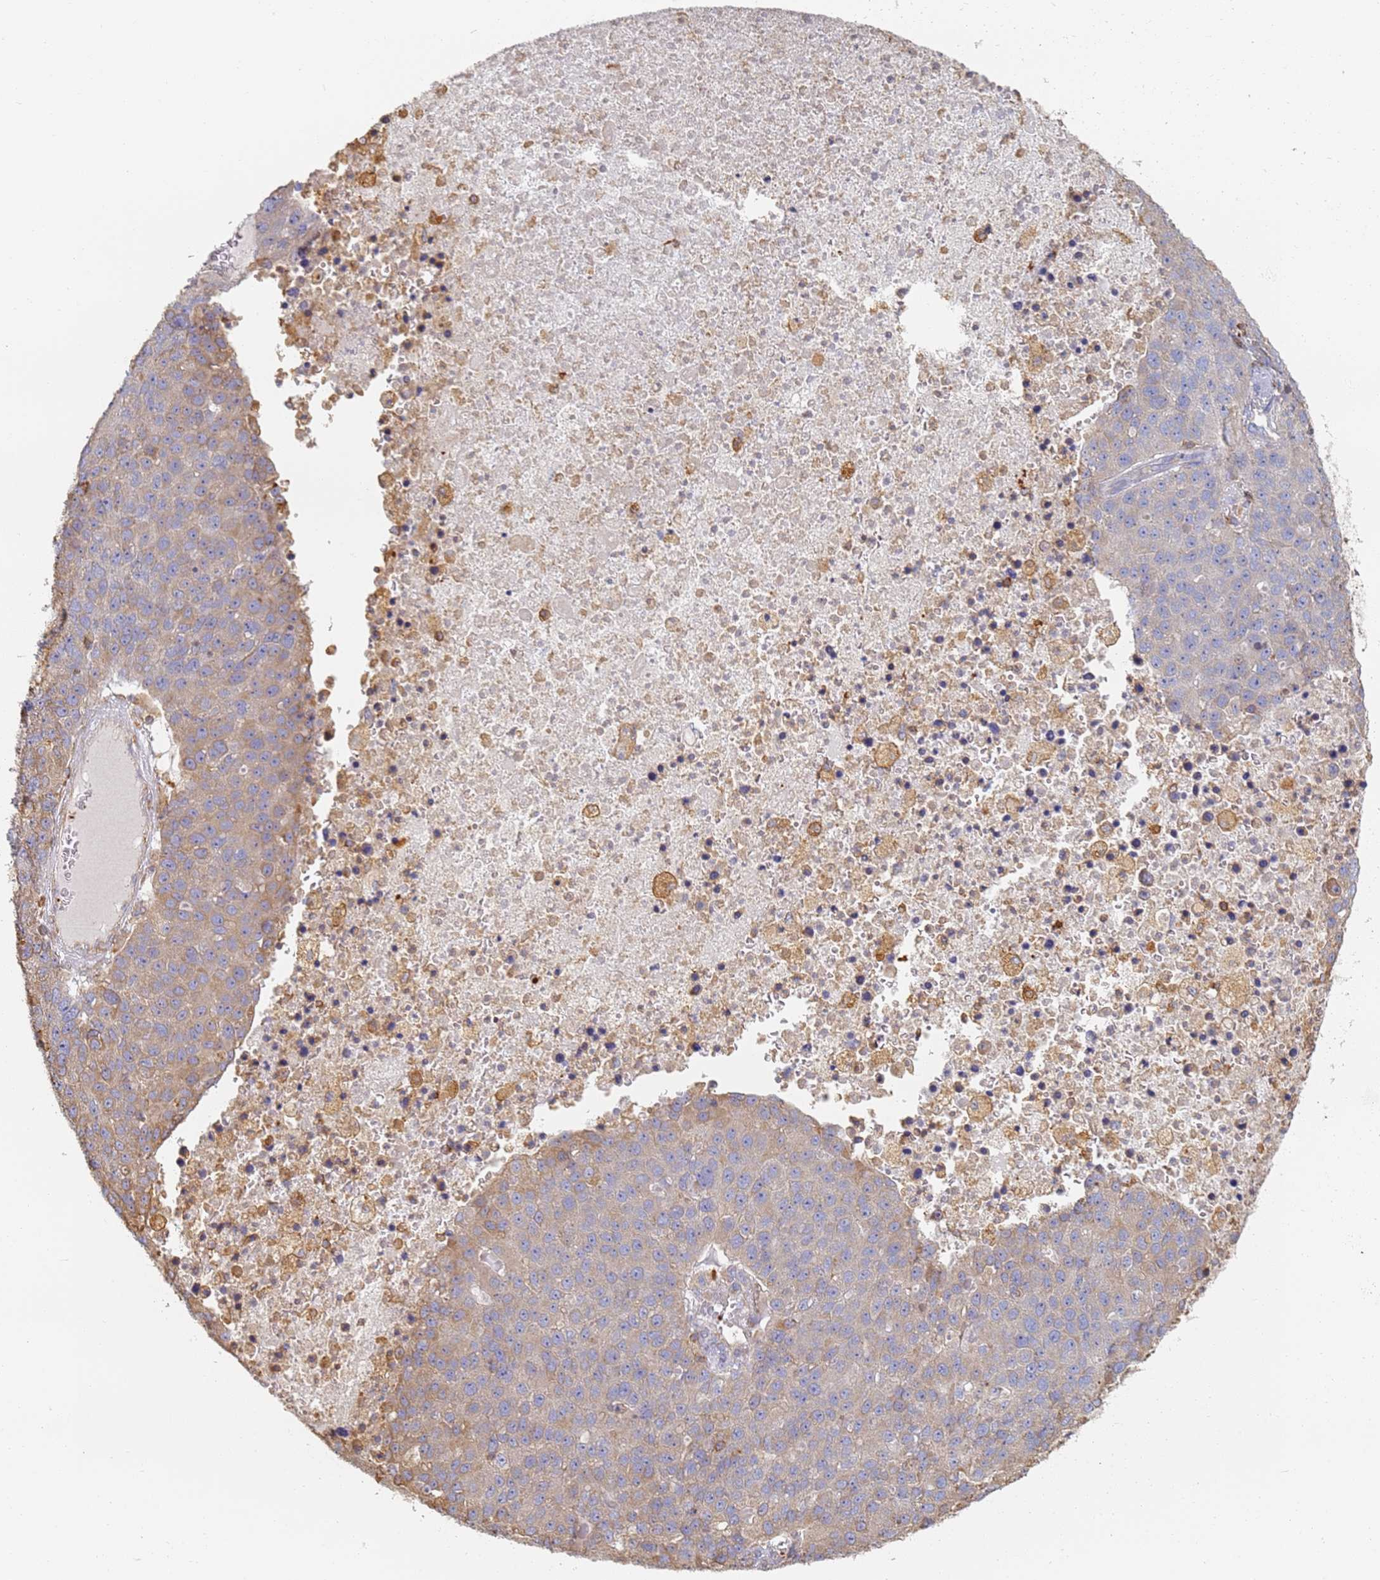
{"staining": {"intensity": "negative", "quantity": "none", "location": "none"}, "tissue": "pancreatic cancer", "cell_type": "Tumor cells", "image_type": "cancer", "snomed": [{"axis": "morphology", "description": "Adenocarcinoma, NOS"}, {"axis": "topography", "description": "Pancreas"}], "caption": "The micrograph shows no staining of tumor cells in adenocarcinoma (pancreatic). Nuclei are stained in blue.", "gene": "BIN2", "patient": {"sex": "female", "age": 61}}